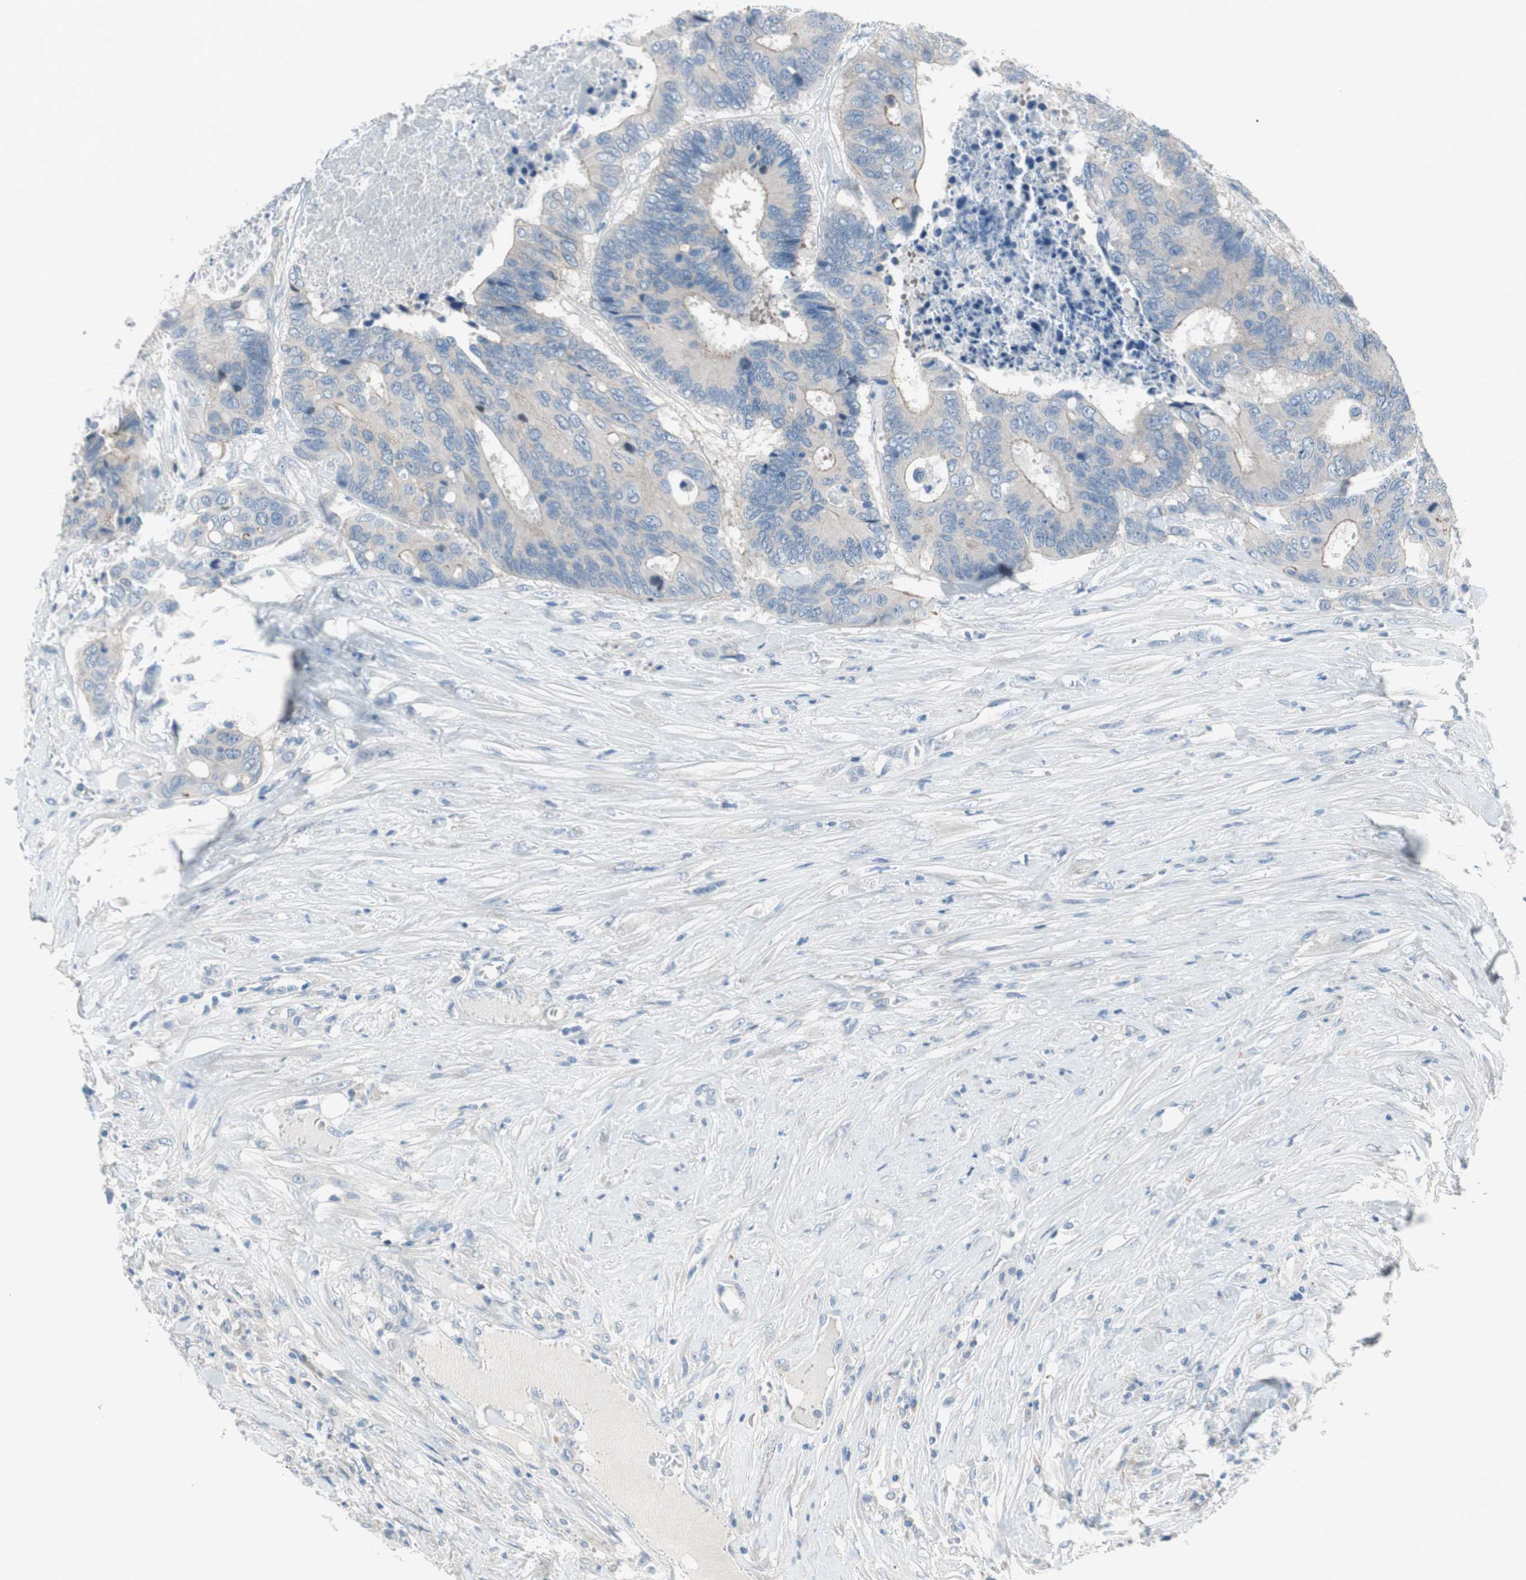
{"staining": {"intensity": "moderate", "quantity": "<25%", "location": "cytoplasmic/membranous"}, "tissue": "colorectal cancer", "cell_type": "Tumor cells", "image_type": "cancer", "snomed": [{"axis": "morphology", "description": "Adenocarcinoma, NOS"}, {"axis": "topography", "description": "Rectum"}], "caption": "Colorectal cancer stained with a protein marker shows moderate staining in tumor cells.", "gene": "PRRG4", "patient": {"sex": "male", "age": 55}}